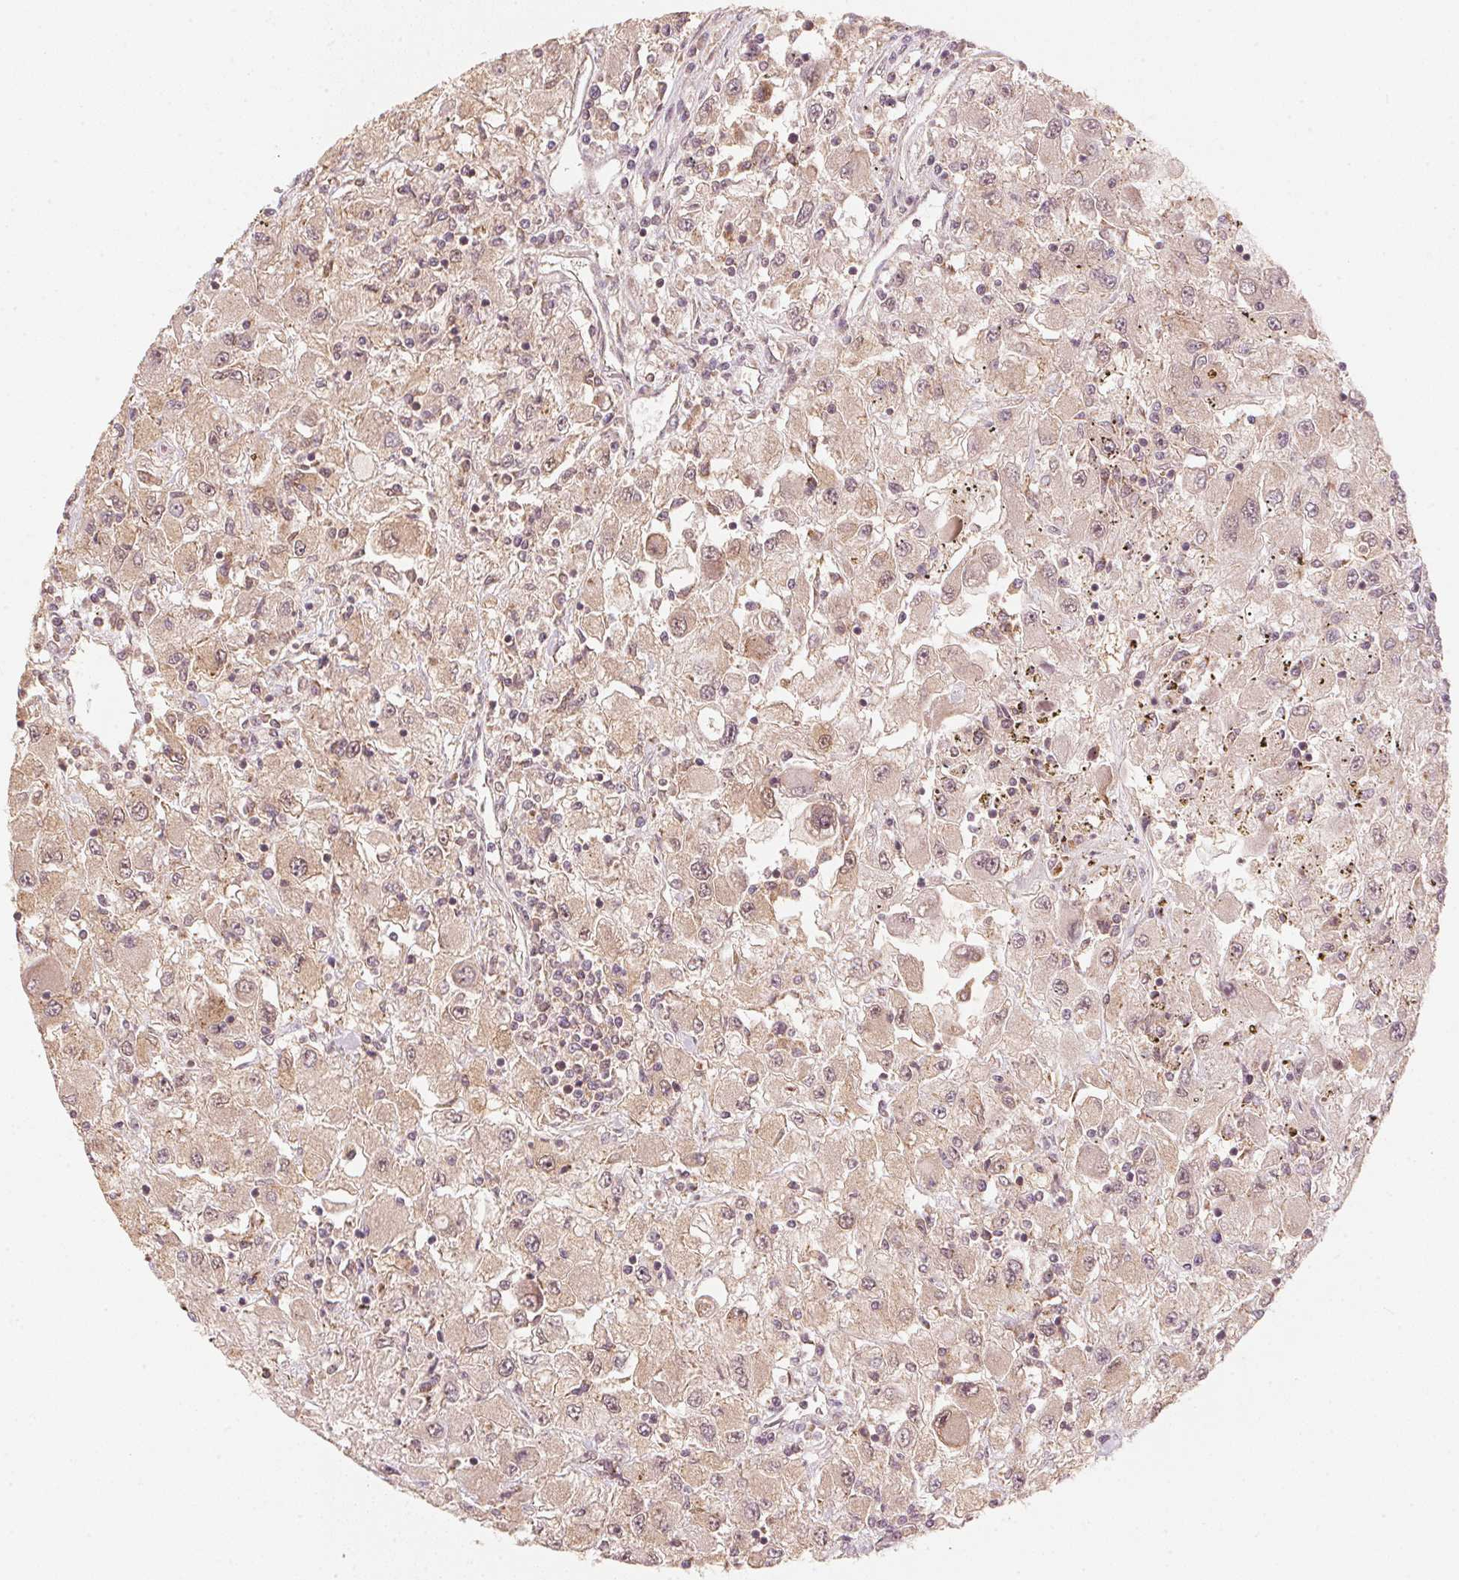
{"staining": {"intensity": "weak", "quantity": ">75%", "location": "cytoplasmic/membranous"}, "tissue": "renal cancer", "cell_type": "Tumor cells", "image_type": "cancer", "snomed": [{"axis": "morphology", "description": "Adenocarcinoma, NOS"}, {"axis": "topography", "description": "Kidney"}], "caption": "Weak cytoplasmic/membranous expression is seen in approximately >75% of tumor cells in adenocarcinoma (renal). (DAB IHC, brown staining for protein, blue staining for nuclei).", "gene": "C2orf73", "patient": {"sex": "female", "age": 67}}